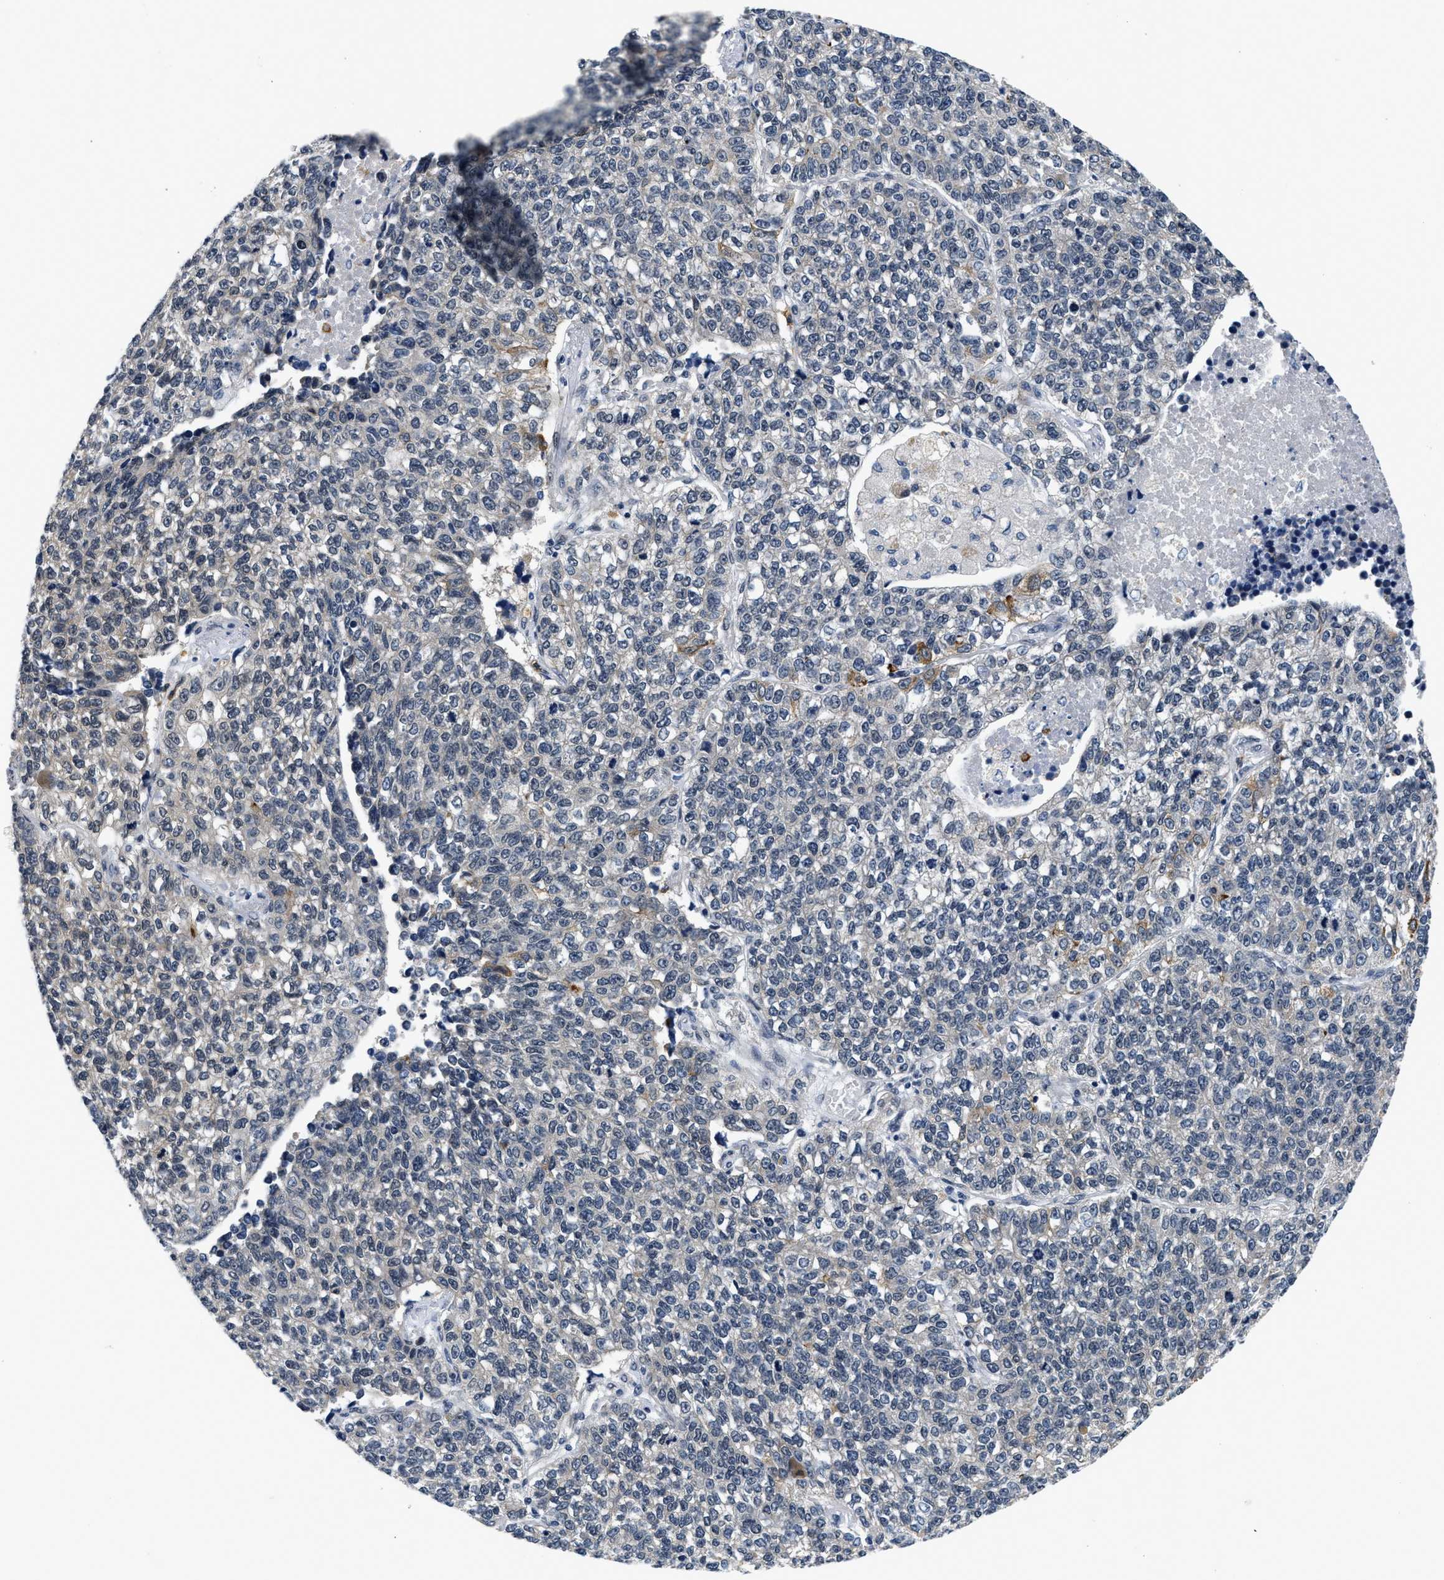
{"staining": {"intensity": "moderate", "quantity": "<25%", "location": "cytoplasmic/membranous"}, "tissue": "lung cancer", "cell_type": "Tumor cells", "image_type": "cancer", "snomed": [{"axis": "morphology", "description": "Adenocarcinoma, NOS"}, {"axis": "topography", "description": "Lung"}], "caption": "Adenocarcinoma (lung) stained with DAB (3,3'-diaminobenzidine) immunohistochemistry displays low levels of moderate cytoplasmic/membranous expression in about <25% of tumor cells. (DAB IHC with brightfield microscopy, high magnification).", "gene": "SMAD4", "patient": {"sex": "male", "age": 49}}